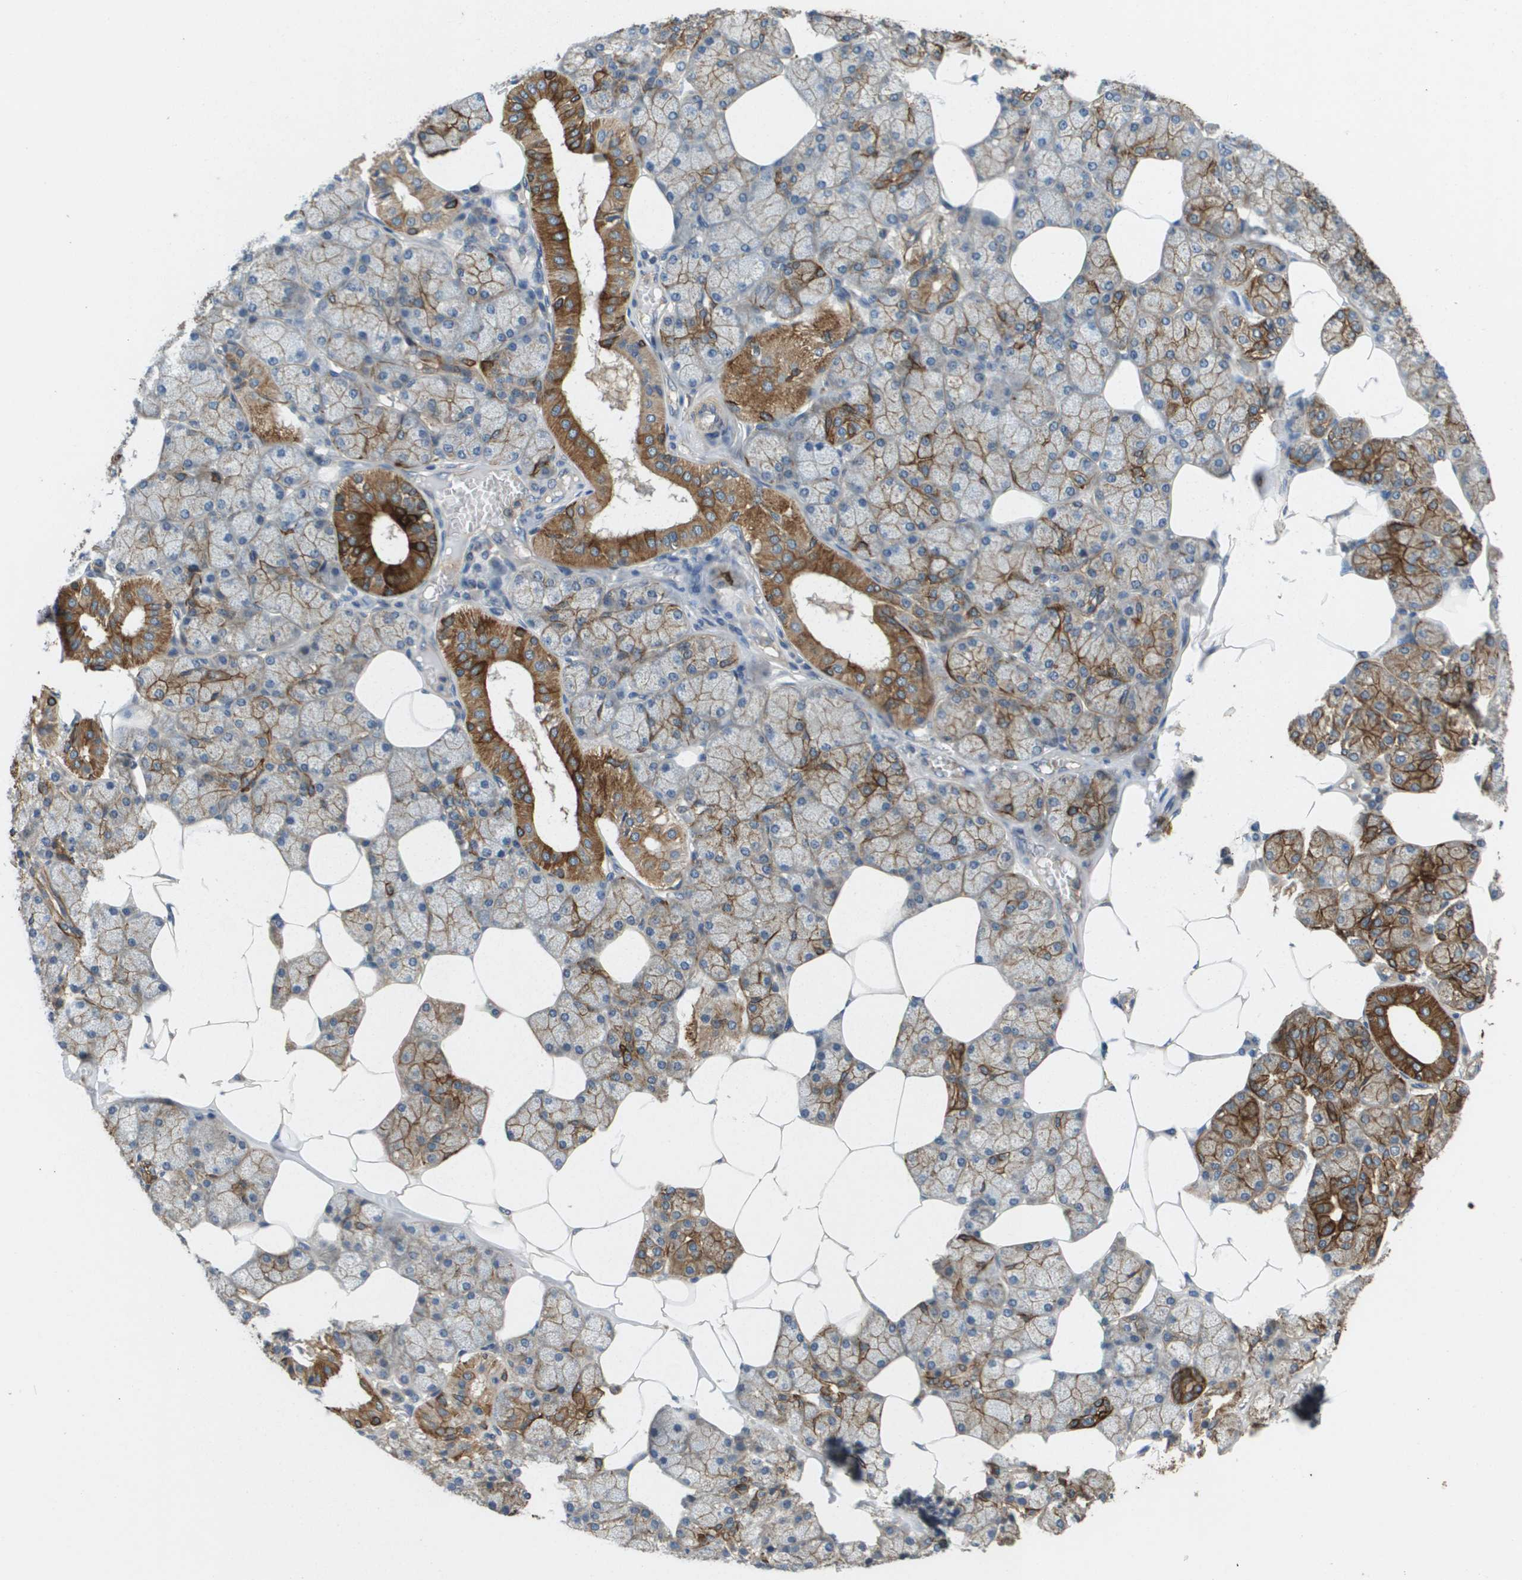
{"staining": {"intensity": "strong", "quantity": ">75%", "location": "cytoplasmic/membranous"}, "tissue": "salivary gland", "cell_type": "Glandular cells", "image_type": "normal", "snomed": [{"axis": "morphology", "description": "Normal tissue, NOS"}, {"axis": "topography", "description": "Salivary gland"}], "caption": "IHC of normal human salivary gland displays high levels of strong cytoplasmic/membranous staining in approximately >75% of glandular cells.", "gene": "KRT23", "patient": {"sex": "male", "age": 62}}